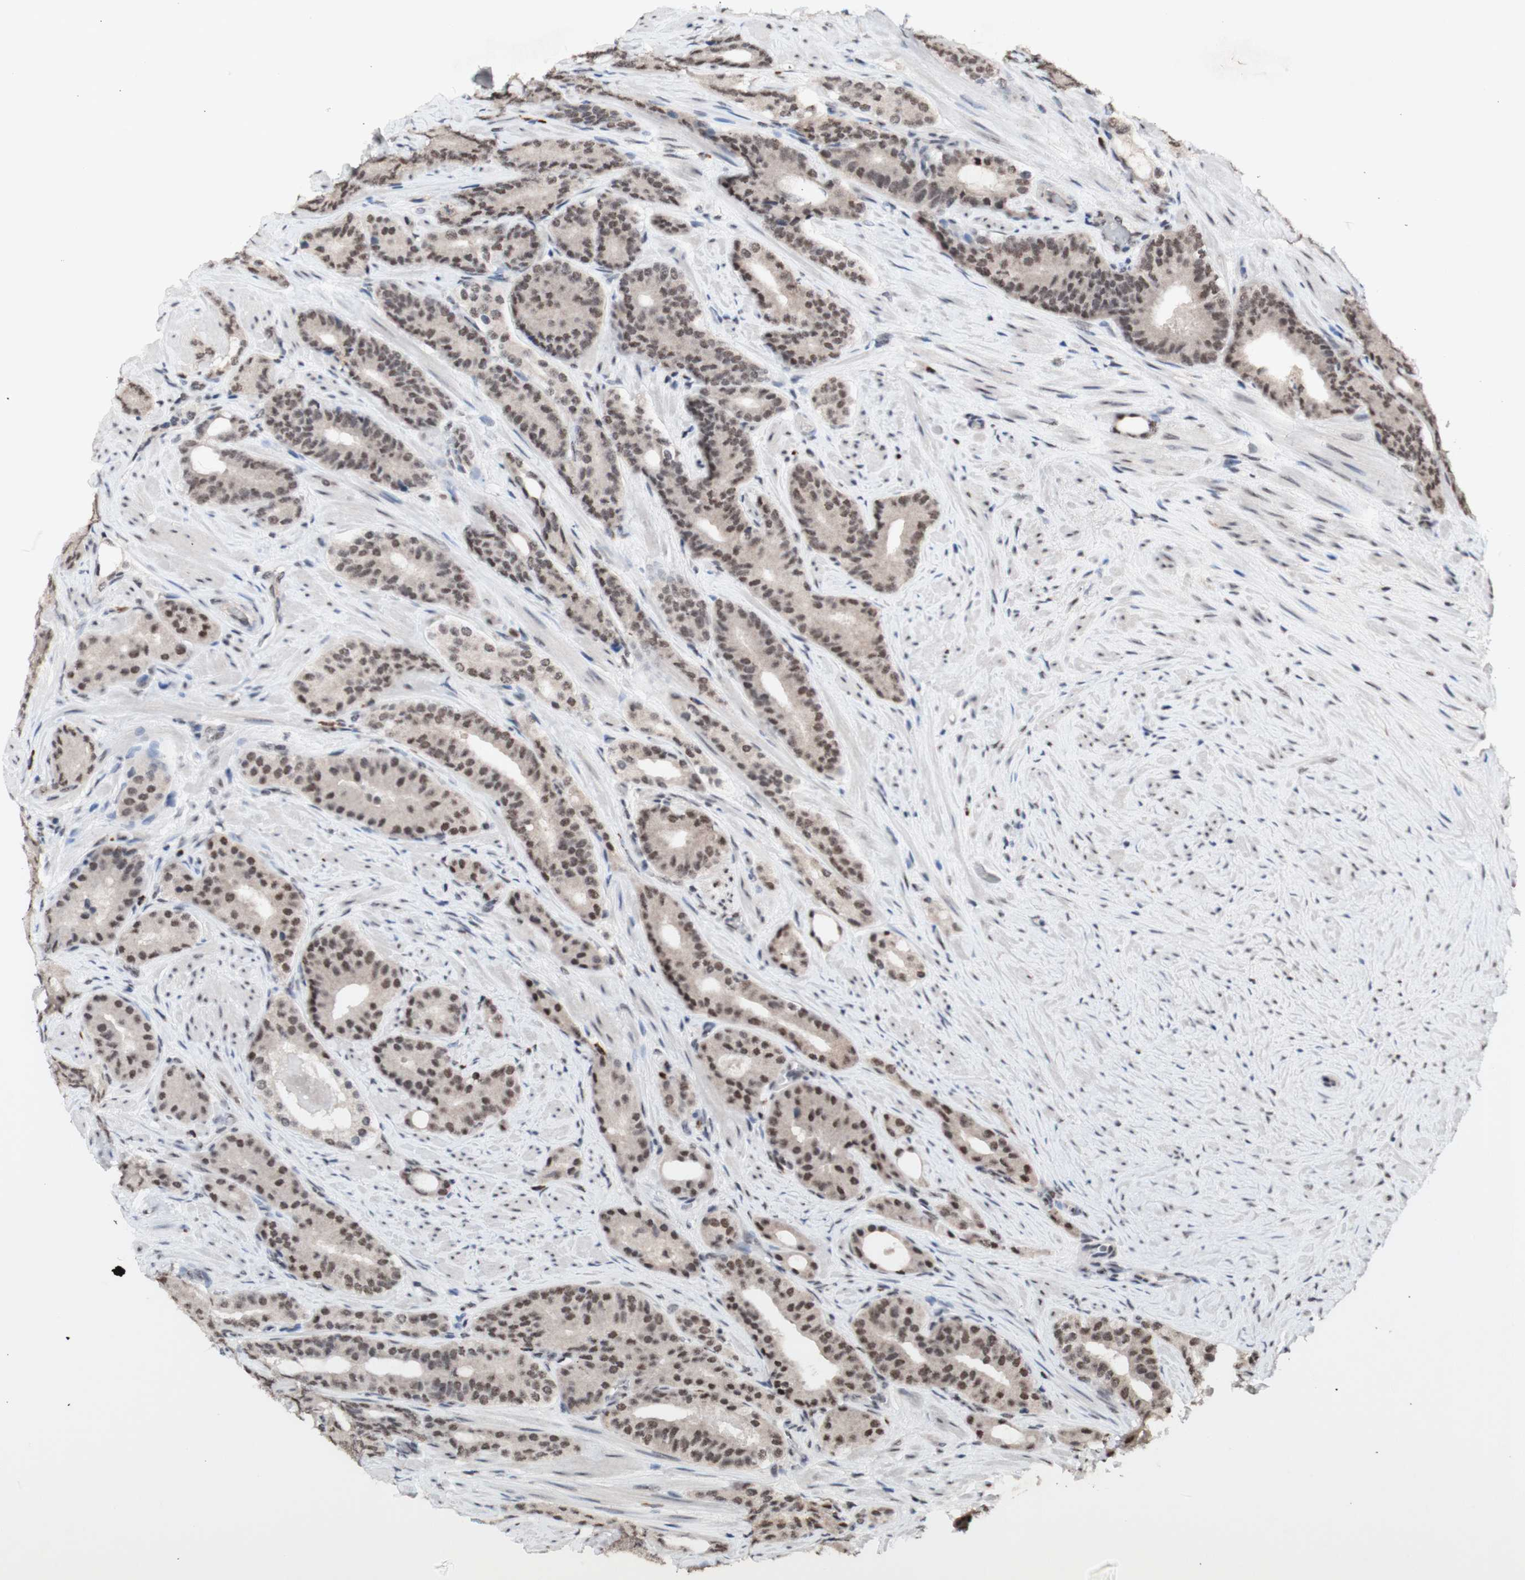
{"staining": {"intensity": "moderate", "quantity": ">75%", "location": "nuclear"}, "tissue": "prostate cancer", "cell_type": "Tumor cells", "image_type": "cancer", "snomed": [{"axis": "morphology", "description": "Adenocarcinoma, Low grade"}, {"axis": "topography", "description": "Prostate"}], "caption": "The micrograph shows immunohistochemical staining of prostate cancer (adenocarcinoma (low-grade)). There is moderate nuclear positivity is appreciated in approximately >75% of tumor cells.", "gene": "SFPQ", "patient": {"sex": "male", "age": 63}}